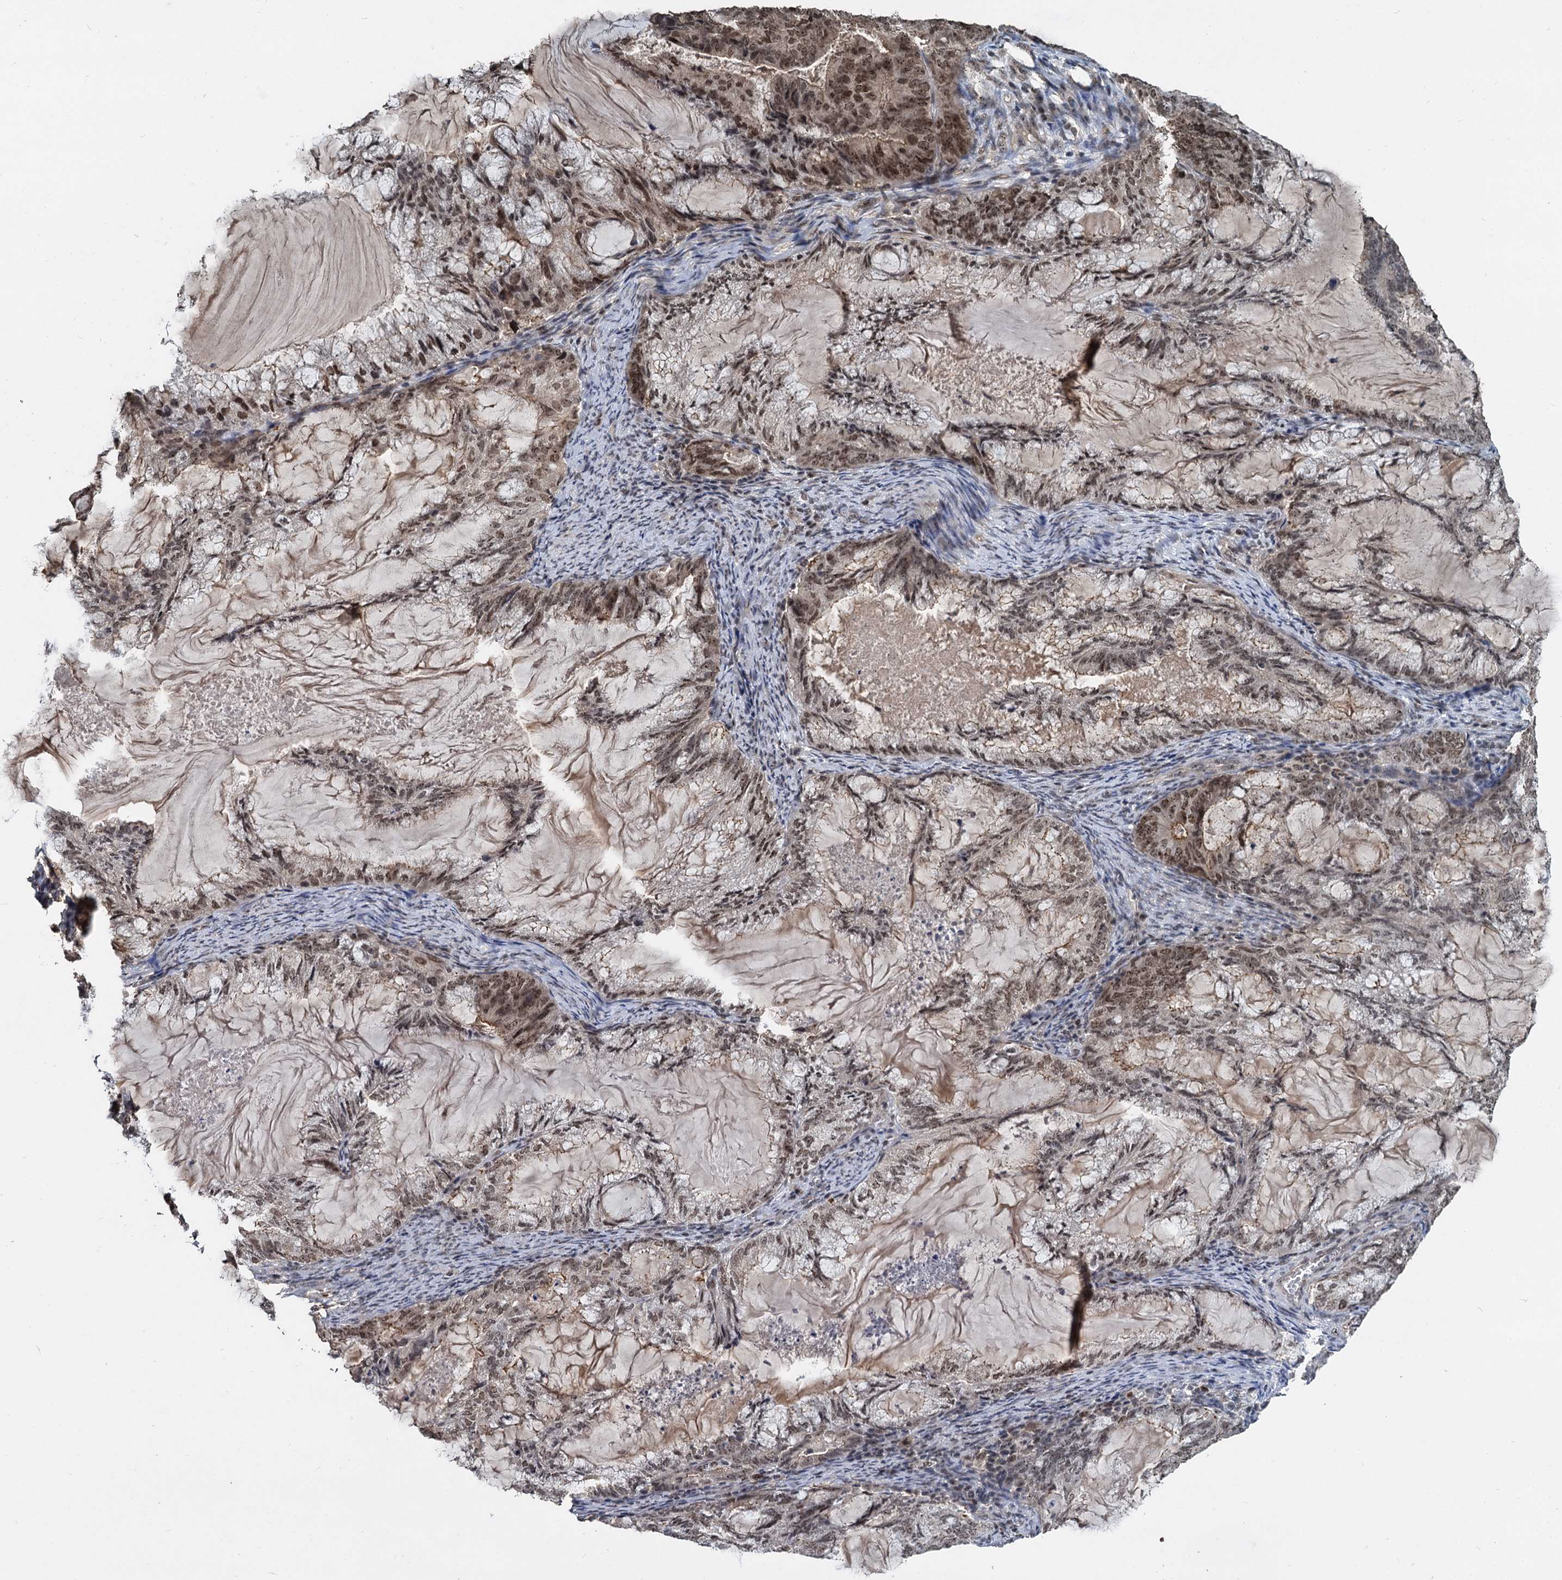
{"staining": {"intensity": "moderate", "quantity": ">75%", "location": "cytoplasmic/membranous,nuclear"}, "tissue": "endometrial cancer", "cell_type": "Tumor cells", "image_type": "cancer", "snomed": [{"axis": "morphology", "description": "Adenocarcinoma, NOS"}, {"axis": "topography", "description": "Endometrium"}], "caption": "Moderate cytoplasmic/membranous and nuclear positivity is appreciated in approximately >75% of tumor cells in adenocarcinoma (endometrial).", "gene": "FAM216B", "patient": {"sex": "female", "age": 86}}